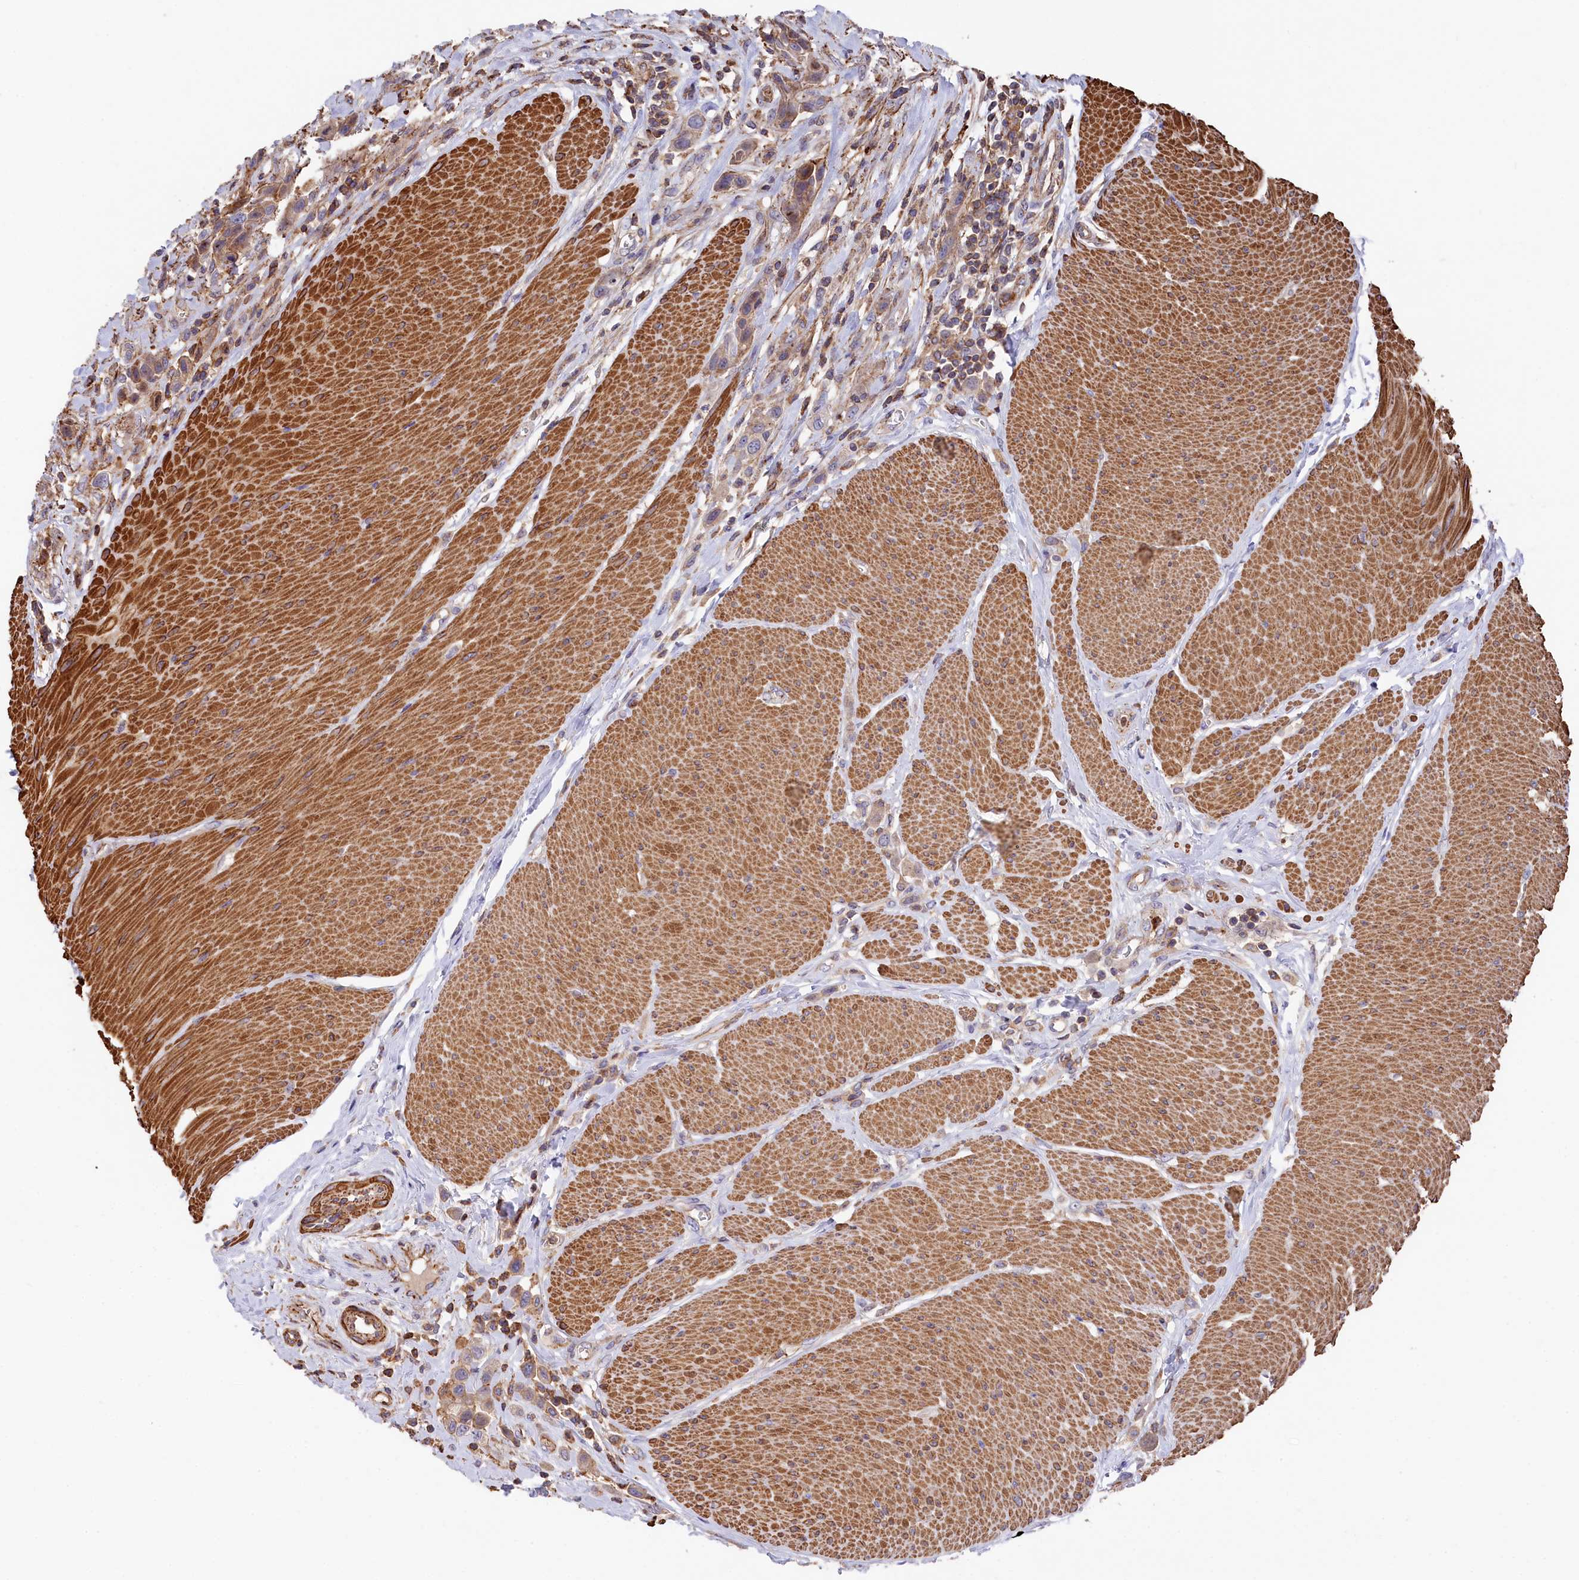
{"staining": {"intensity": "weak", "quantity": ">75%", "location": "cytoplasmic/membranous"}, "tissue": "urothelial cancer", "cell_type": "Tumor cells", "image_type": "cancer", "snomed": [{"axis": "morphology", "description": "Urothelial carcinoma, High grade"}, {"axis": "topography", "description": "Urinary bladder"}], "caption": "Approximately >75% of tumor cells in human urothelial cancer exhibit weak cytoplasmic/membranous protein staining as visualized by brown immunohistochemical staining.", "gene": "RAPSN", "patient": {"sex": "male", "age": 50}}